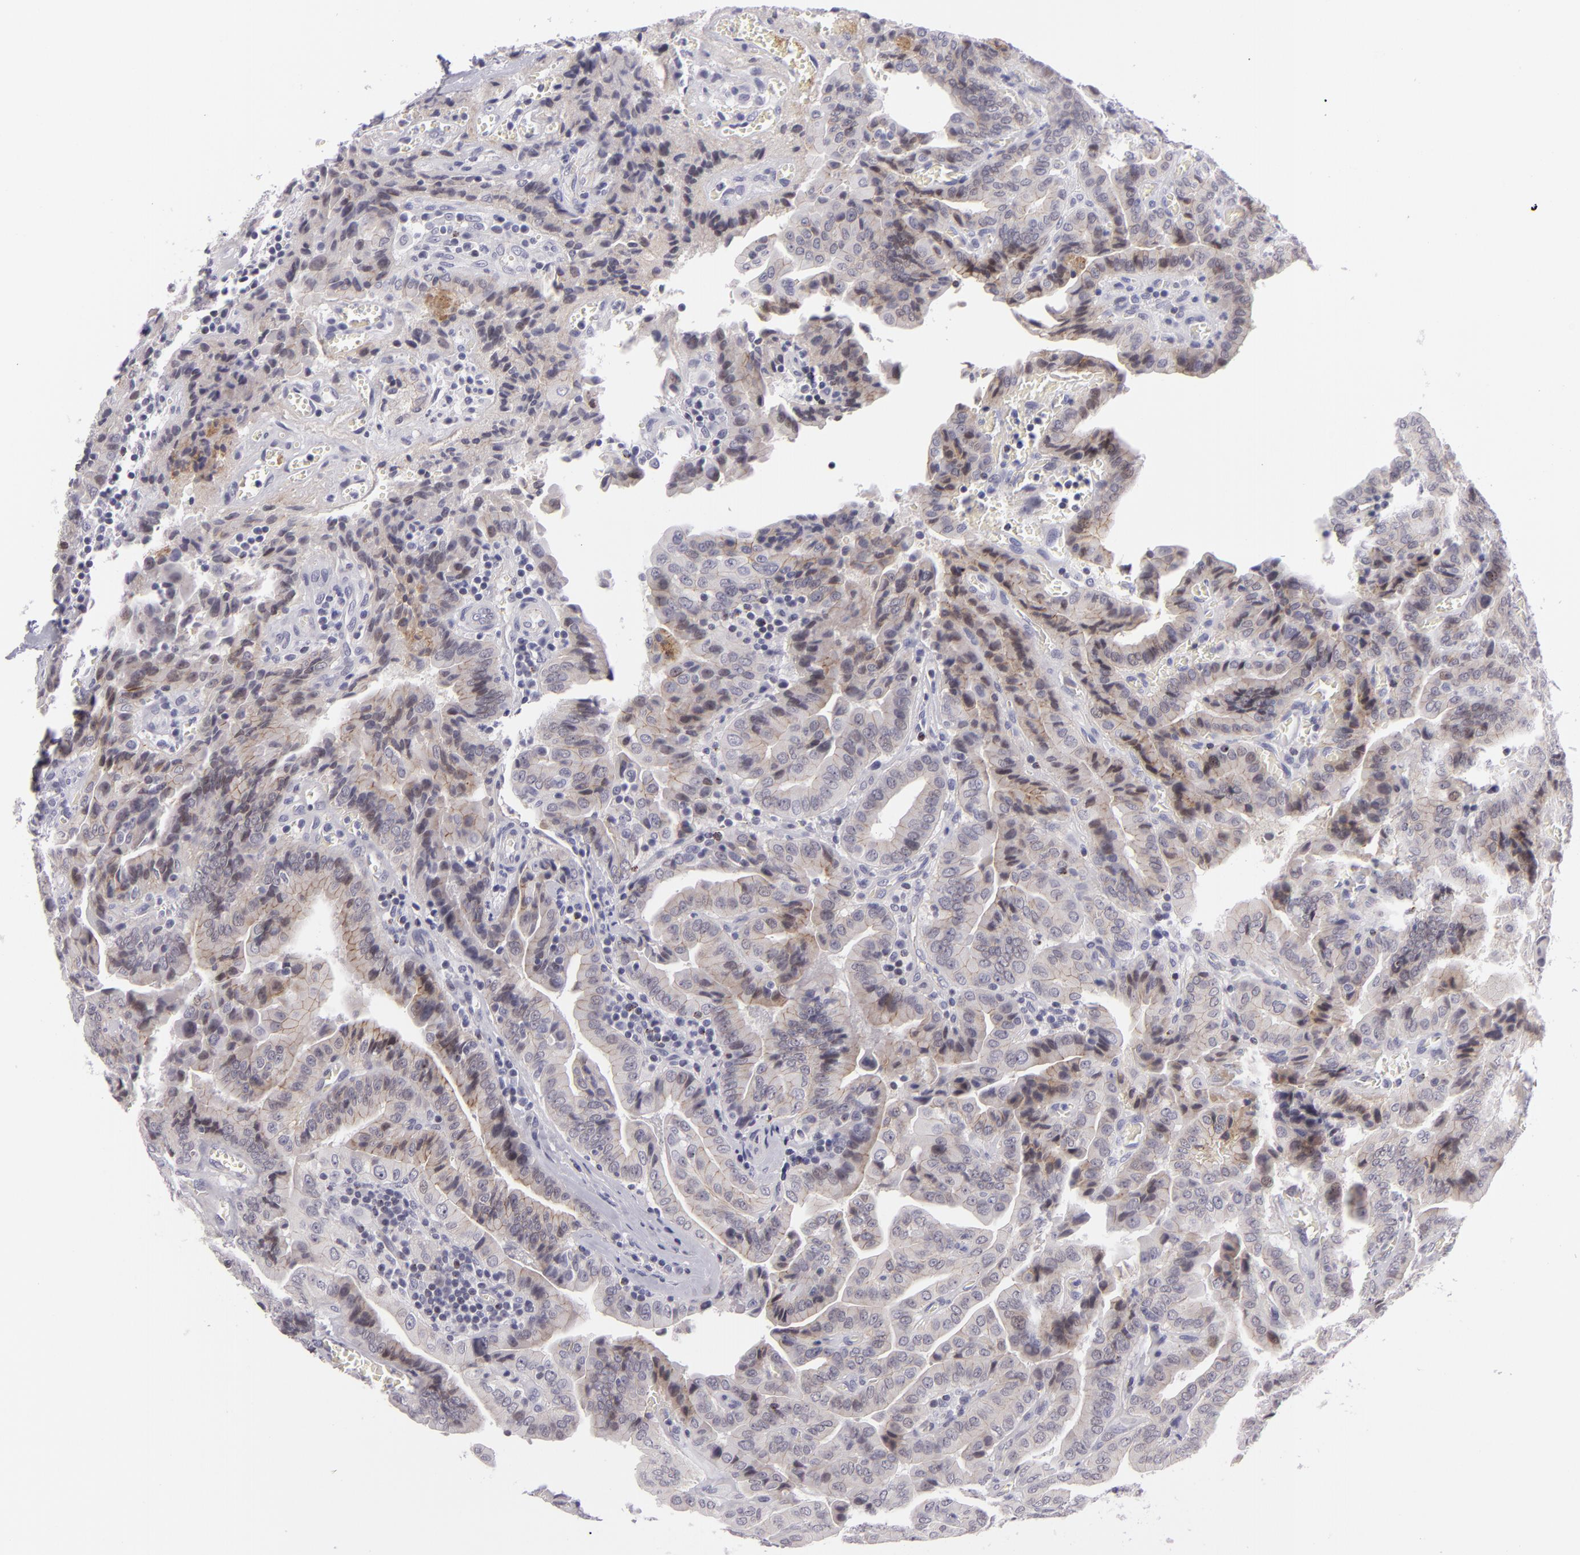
{"staining": {"intensity": "weak", "quantity": "25%-75%", "location": "cytoplasmic/membranous"}, "tissue": "thyroid cancer", "cell_type": "Tumor cells", "image_type": "cancer", "snomed": [{"axis": "morphology", "description": "Papillary adenocarcinoma, NOS"}, {"axis": "topography", "description": "Thyroid gland"}], "caption": "Weak cytoplasmic/membranous staining for a protein is present in about 25%-75% of tumor cells of thyroid cancer using immunohistochemistry.", "gene": "CTNNB1", "patient": {"sex": "female", "age": 71}}